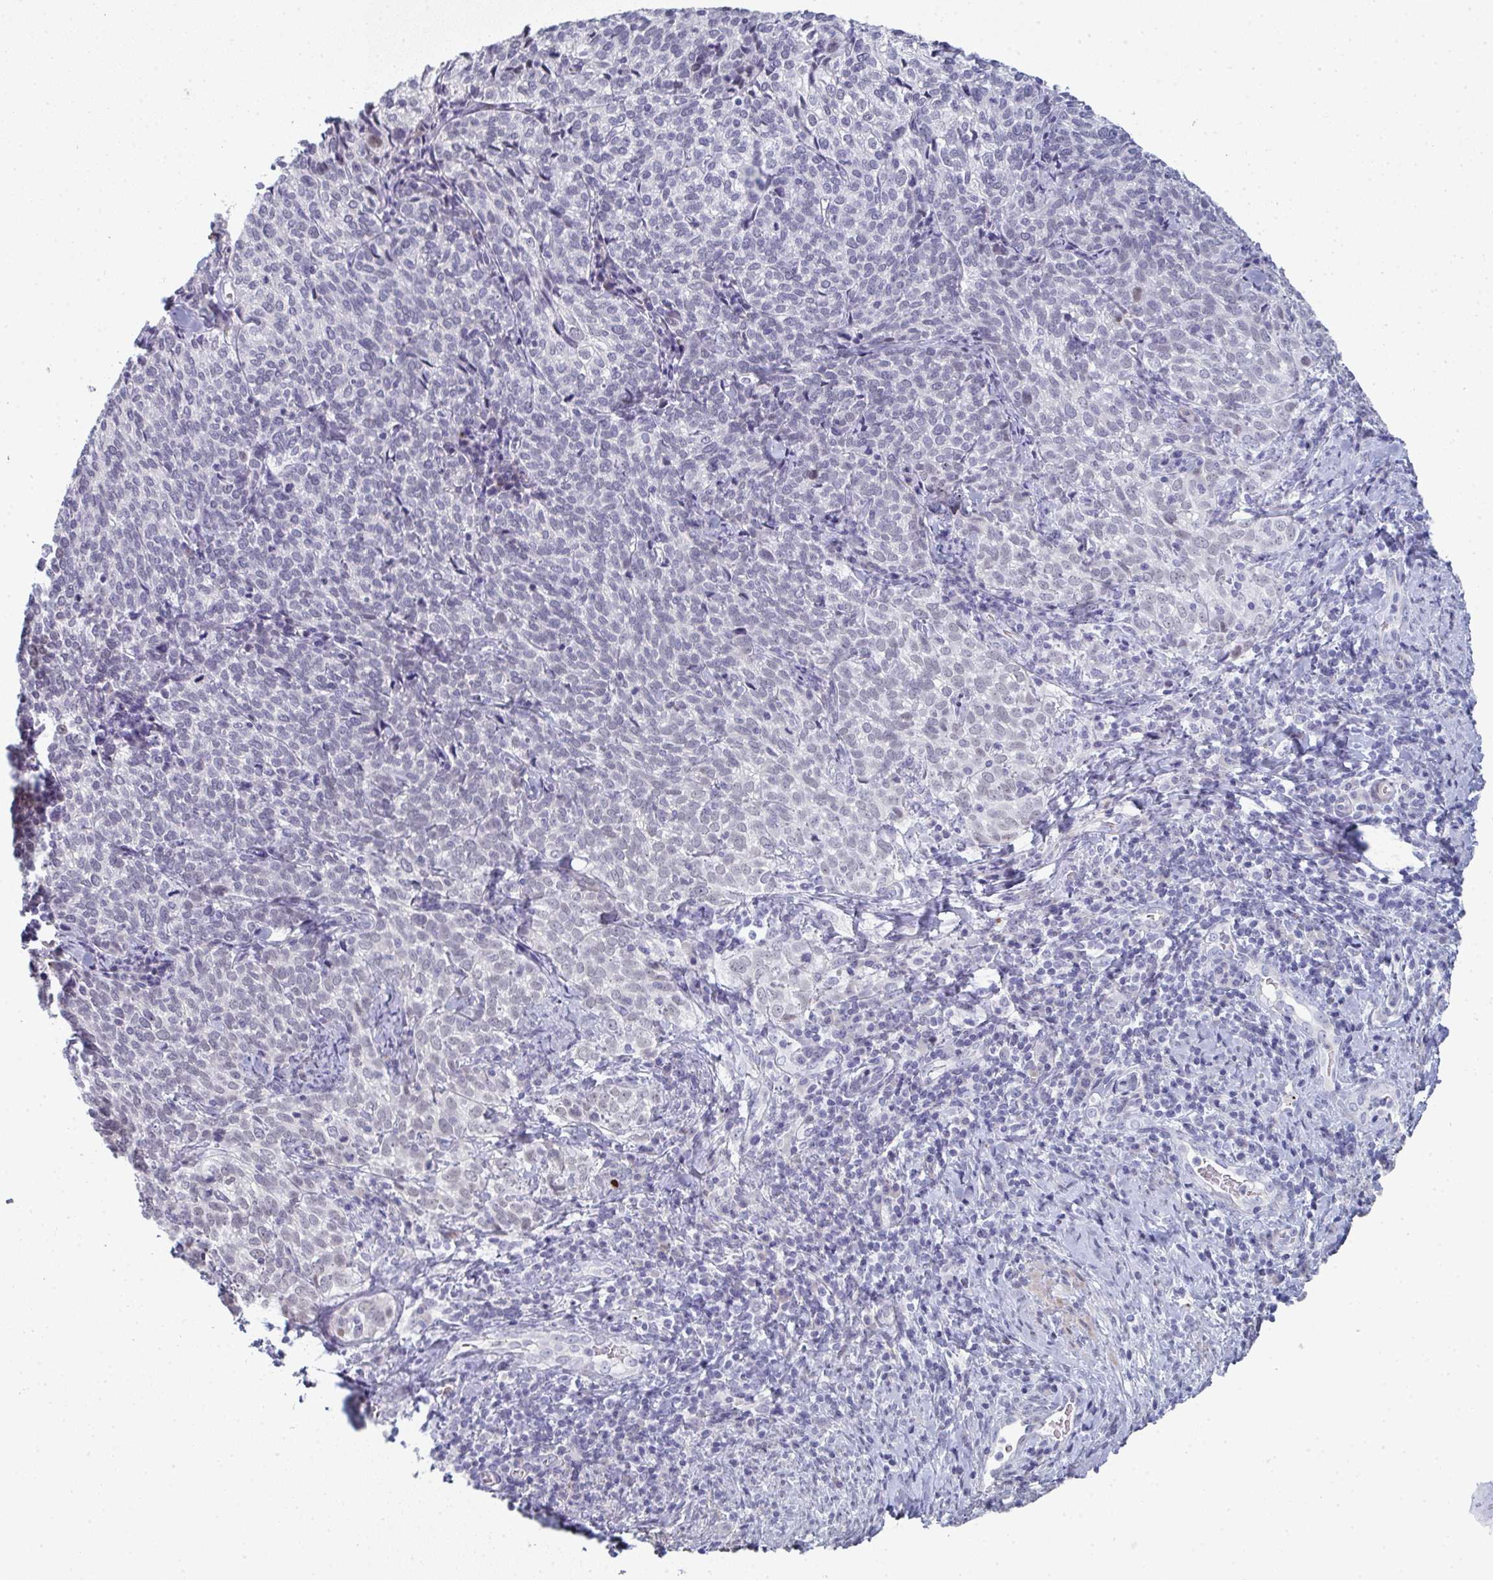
{"staining": {"intensity": "negative", "quantity": "none", "location": "none"}, "tissue": "cervical cancer", "cell_type": "Tumor cells", "image_type": "cancer", "snomed": [{"axis": "morphology", "description": "Normal tissue, NOS"}, {"axis": "morphology", "description": "Squamous cell carcinoma, NOS"}, {"axis": "topography", "description": "Vagina"}, {"axis": "topography", "description": "Cervix"}], "caption": "Immunohistochemistry (IHC) histopathology image of neoplastic tissue: squamous cell carcinoma (cervical) stained with DAB shows no significant protein positivity in tumor cells.", "gene": "A1CF", "patient": {"sex": "female", "age": 45}}